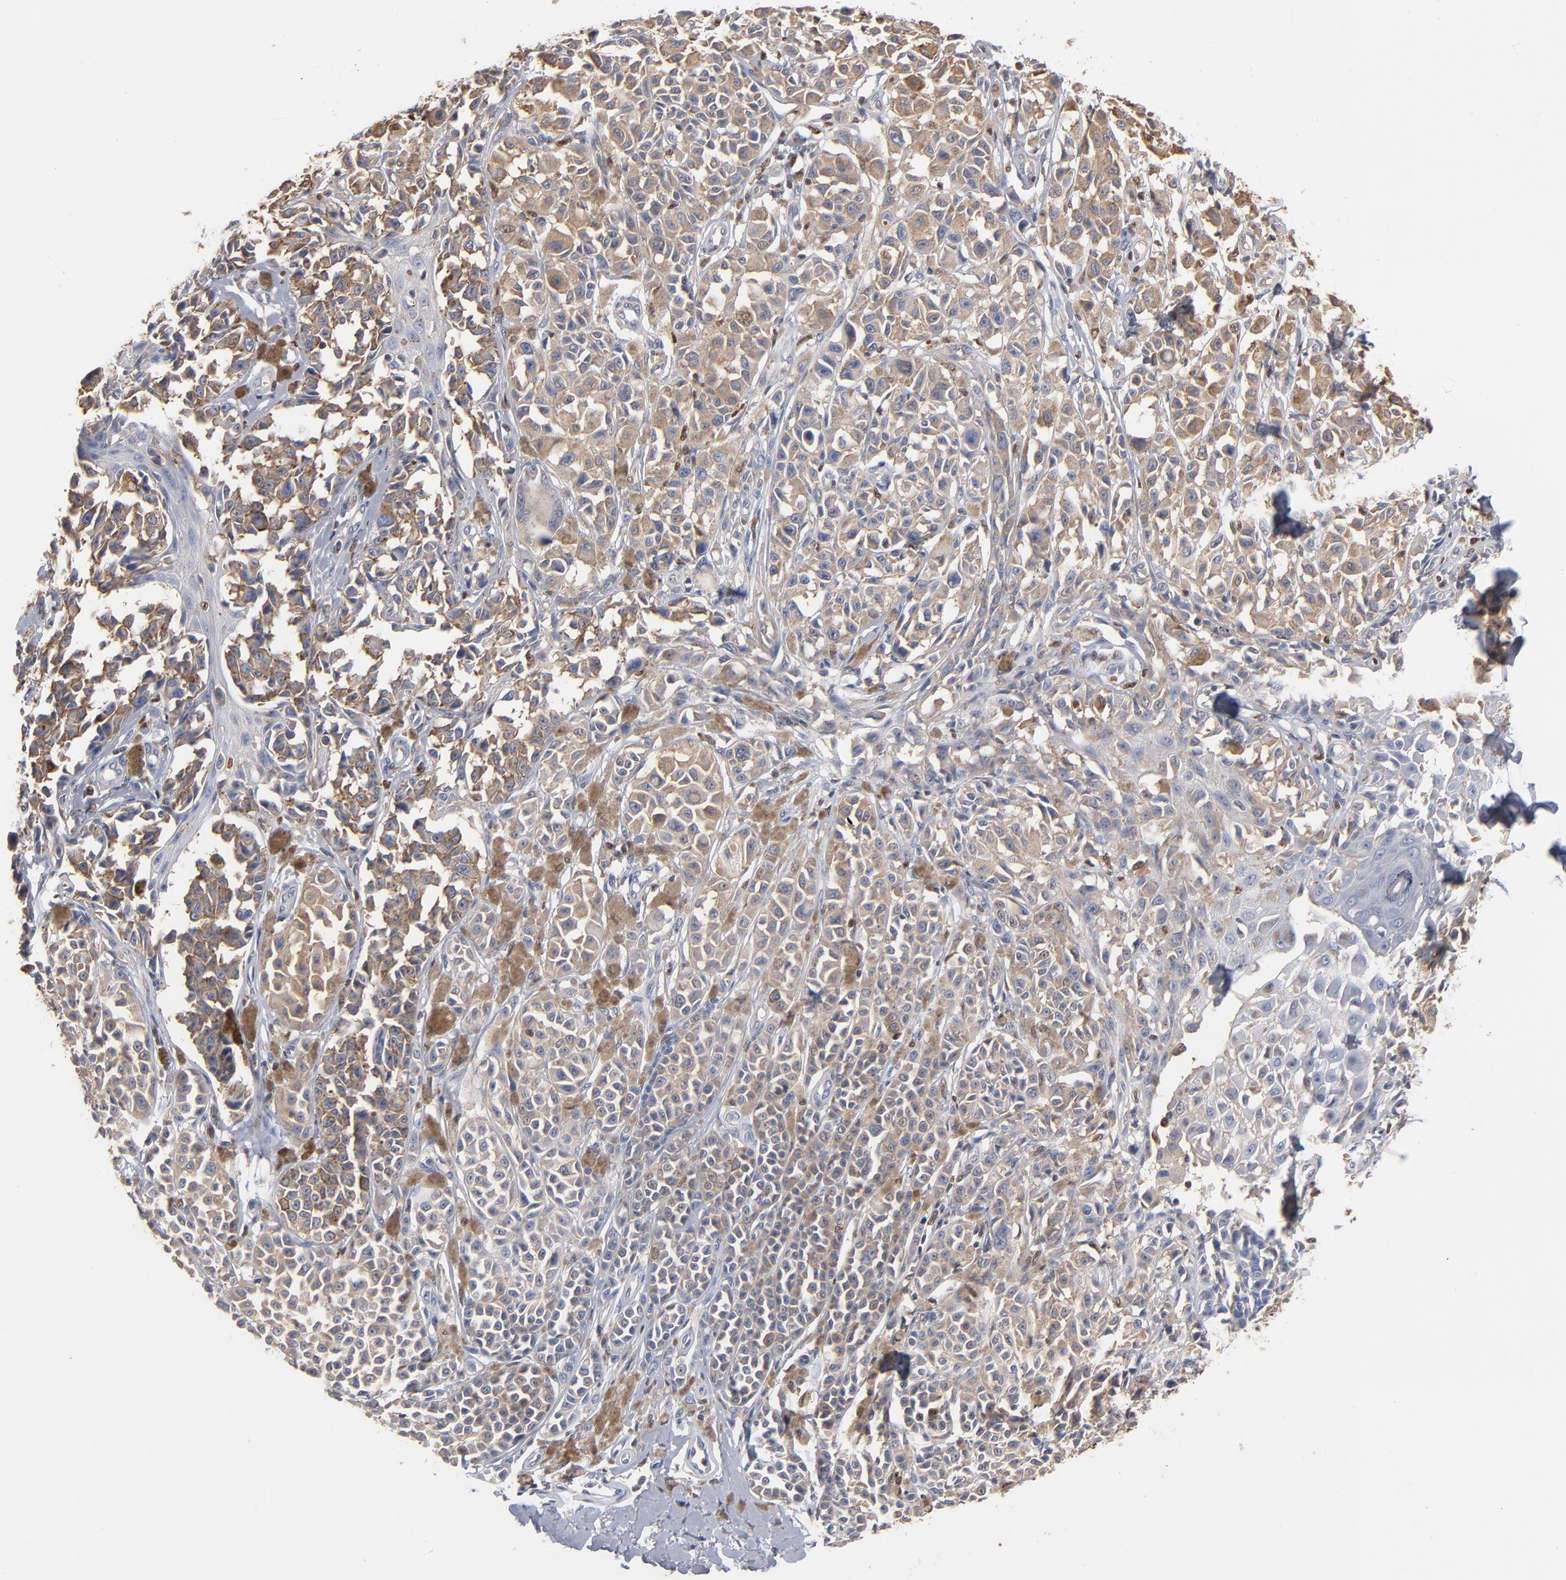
{"staining": {"intensity": "negative", "quantity": "none", "location": "none"}, "tissue": "melanoma", "cell_type": "Tumor cells", "image_type": "cancer", "snomed": [{"axis": "morphology", "description": "Malignant melanoma, NOS"}, {"axis": "topography", "description": "Skin"}], "caption": "This histopathology image is of malignant melanoma stained with IHC to label a protein in brown with the nuclei are counter-stained blue. There is no positivity in tumor cells.", "gene": "ARHGEF6", "patient": {"sex": "female", "age": 38}}